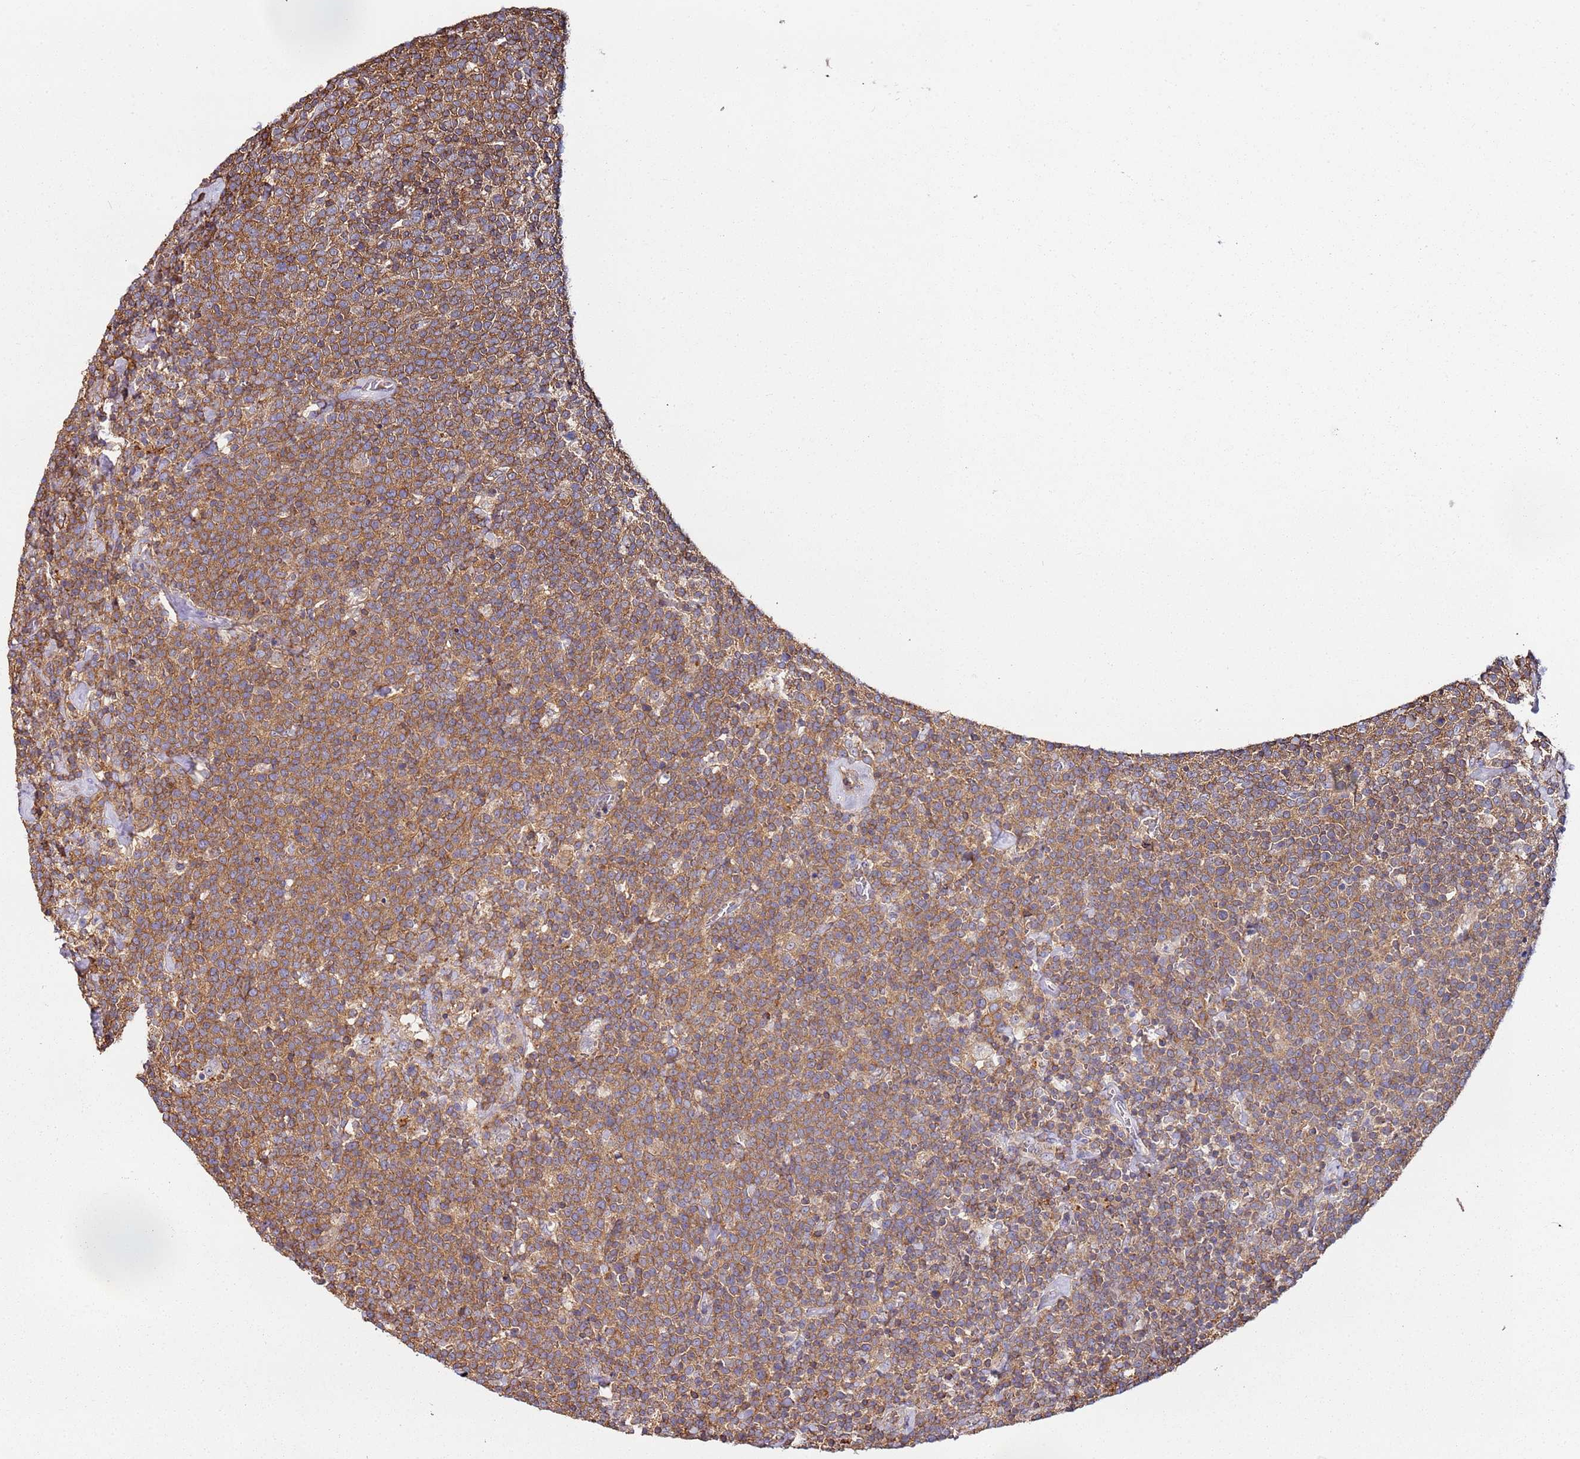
{"staining": {"intensity": "moderate", "quantity": ">75%", "location": "cytoplasmic/membranous"}, "tissue": "lymphoma", "cell_type": "Tumor cells", "image_type": "cancer", "snomed": [{"axis": "morphology", "description": "Malignant lymphoma, non-Hodgkin's type, High grade"}, {"axis": "topography", "description": "Lymph node"}], "caption": "DAB immunohistochemical staining of human lymphoma exhibits moderate cytoplasmic/membranous protein staining in about >75% of tumor cells.", "gene": "CYP2U1", "patient": {"sex": "male", "age": 61}}